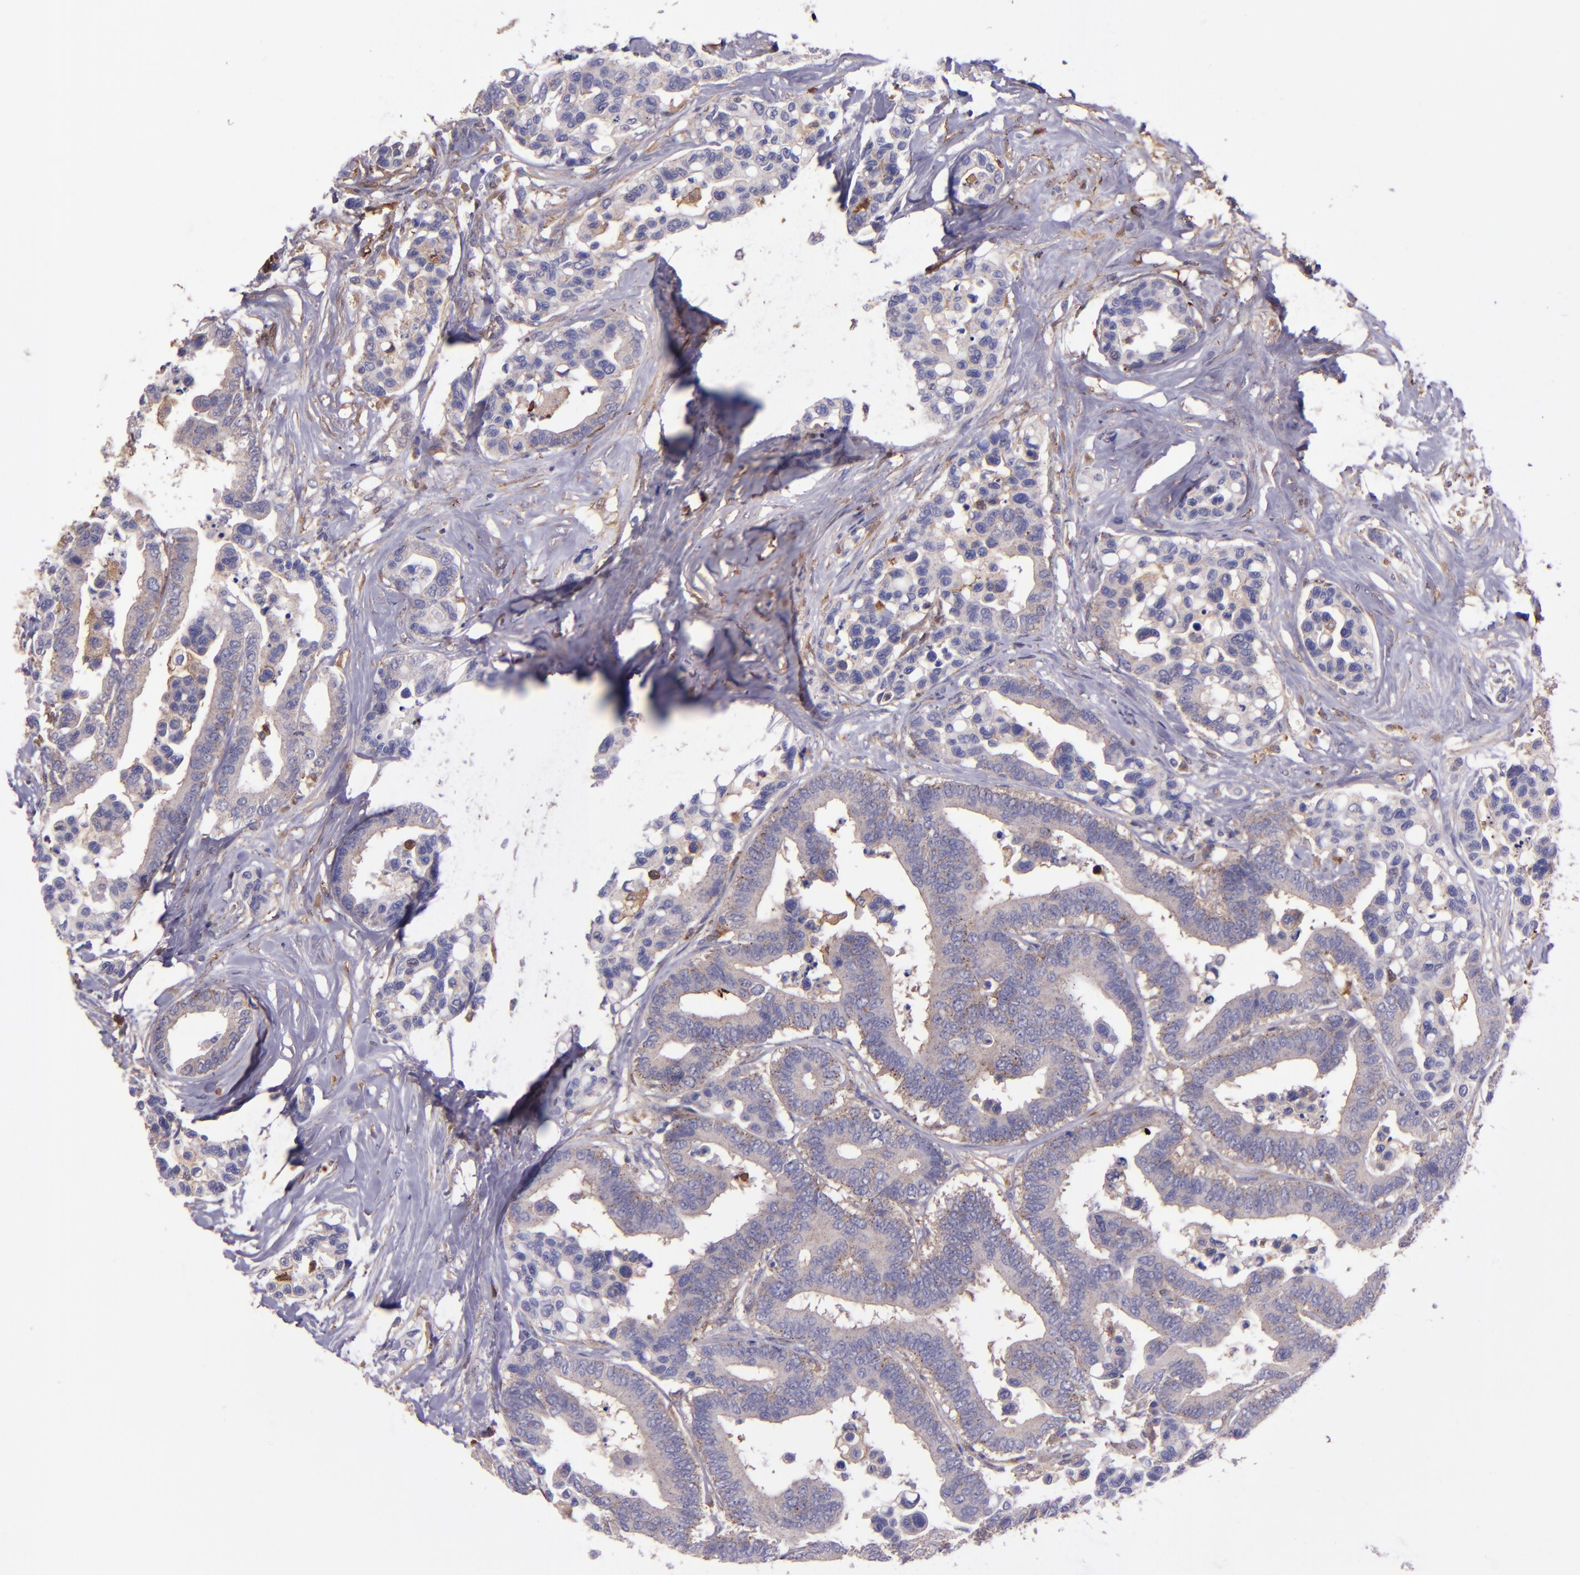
{"staining": {"intensity": "weak", "quantity": ">75%", "location": "cytoplasmic/membranous"}, "tissue": "colorectal cancer", "cell_type": "Tumor cells", "image_type": "cancer", "snomed": [{"axis": "morphology", "description": "Adenocarcinoma, NOS"}, {"axis": "topography", "description": "Colon"}], "caption": "High-power microscopy captured an IHC histopathology image of colorectal cancer (adenocarcinoma), revealing weak cytoplasmic/membranous expression in about >75% of tumor cells. Immunohistochemistry (ihc) stains the protein in brown and the nuclei are stained blue.", "gene": "WASHC1", "patient": {"sex": "male", "age": 82}}